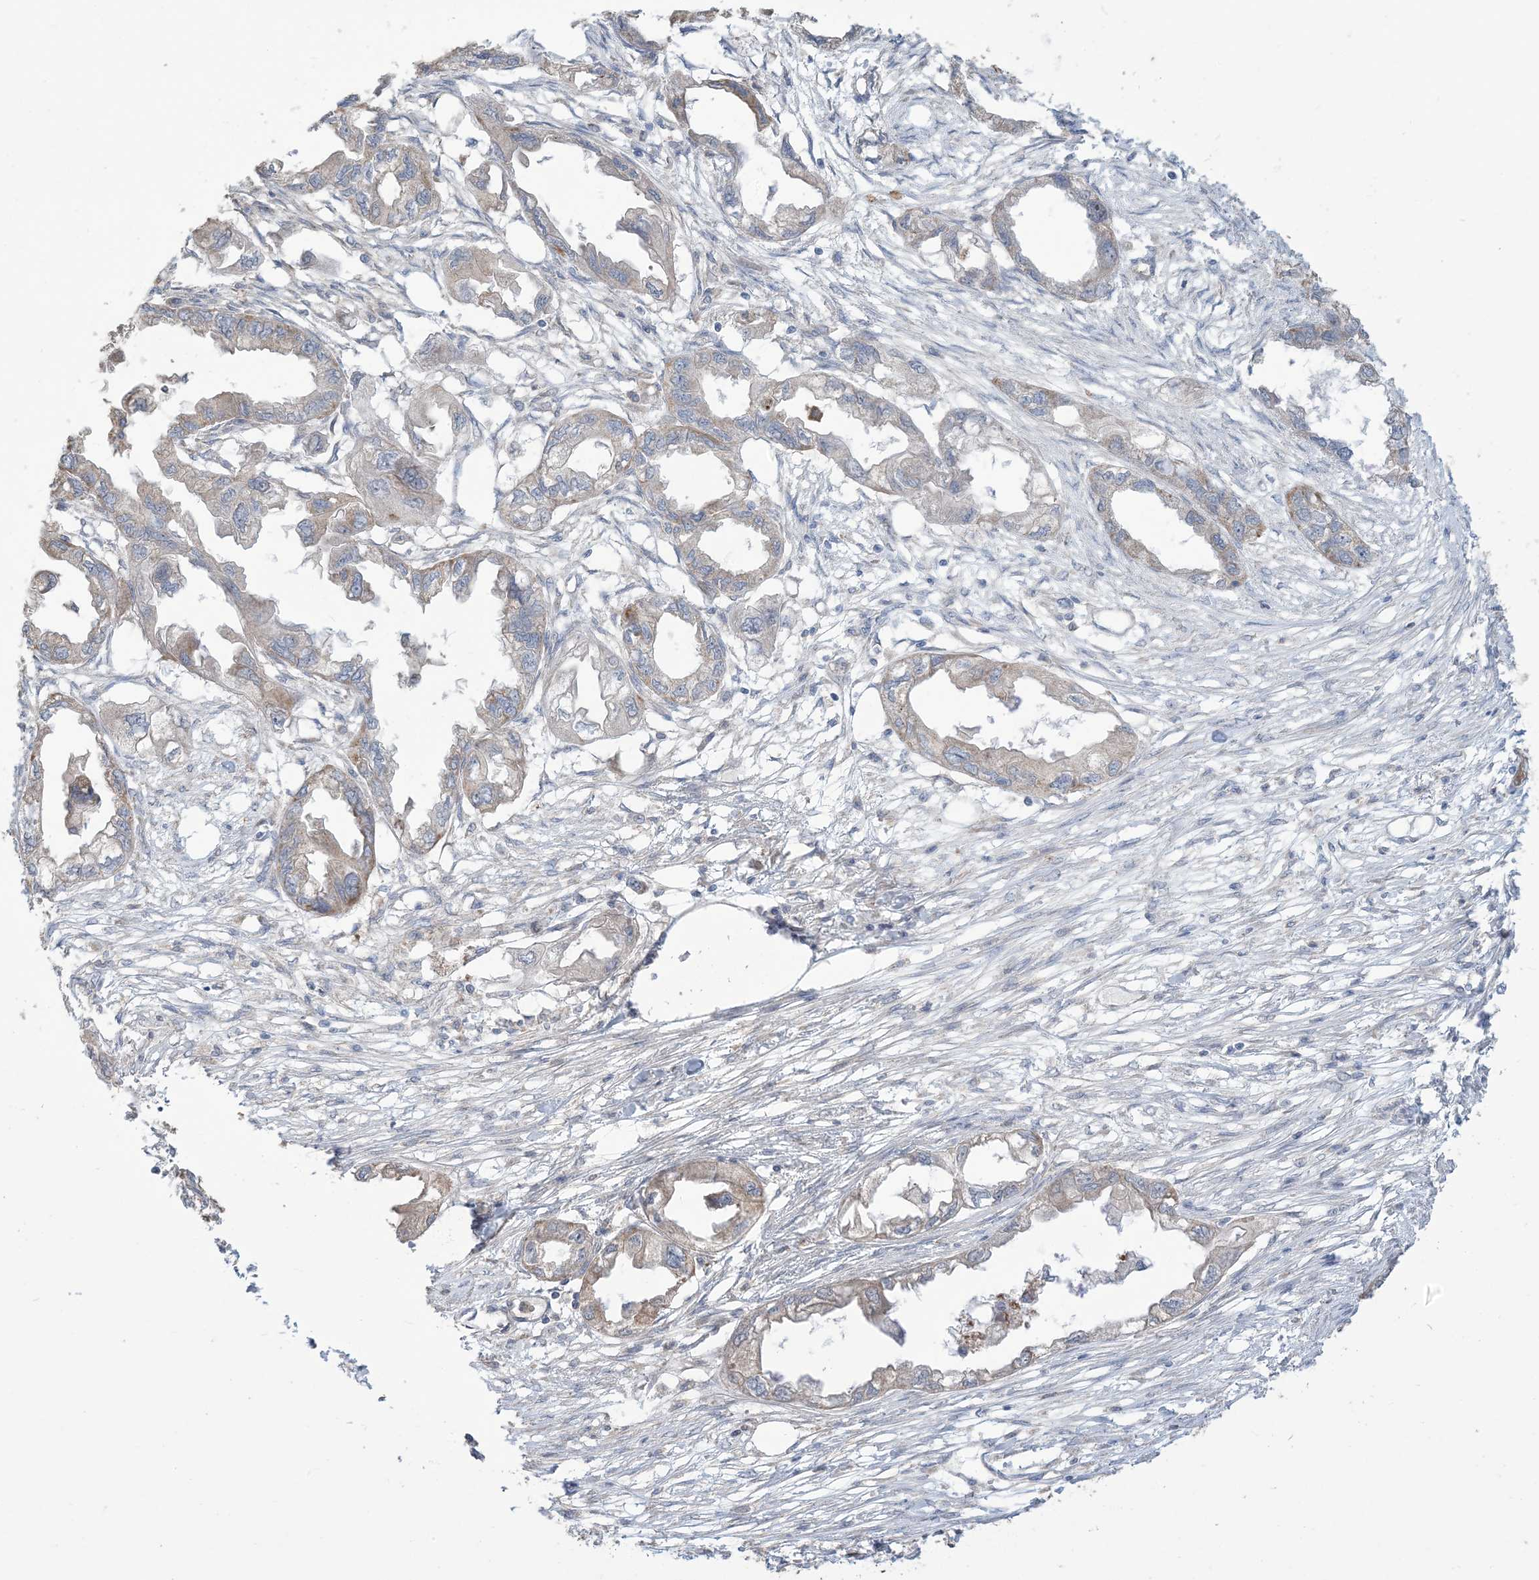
{"staining": {"intensity": "weak", "quantity": "<25%", "location": "cytoplasmic/membranous"}, "tissue": "endometrial cancer", "cell_type": "Tumor cells", "image_type": "cancer", "snomed": [{"axis": "morphology", "description": "Adenocarcinoma, NOS"}, {"axis": "morphology", "description": "Adenocarcinoma, metastatic, NOS"}, {"axis": "topography", "description": "Adipose tissue"}, {"axis": "topography", "description": "Endometrium"}], "caption": "The photomicrograph demonstrates no significant expression in tumor cells of endometrial metastatic adenocarcinoma.", "gene": "KLHL18", "patient": {"sex": "female", "age": 67}}